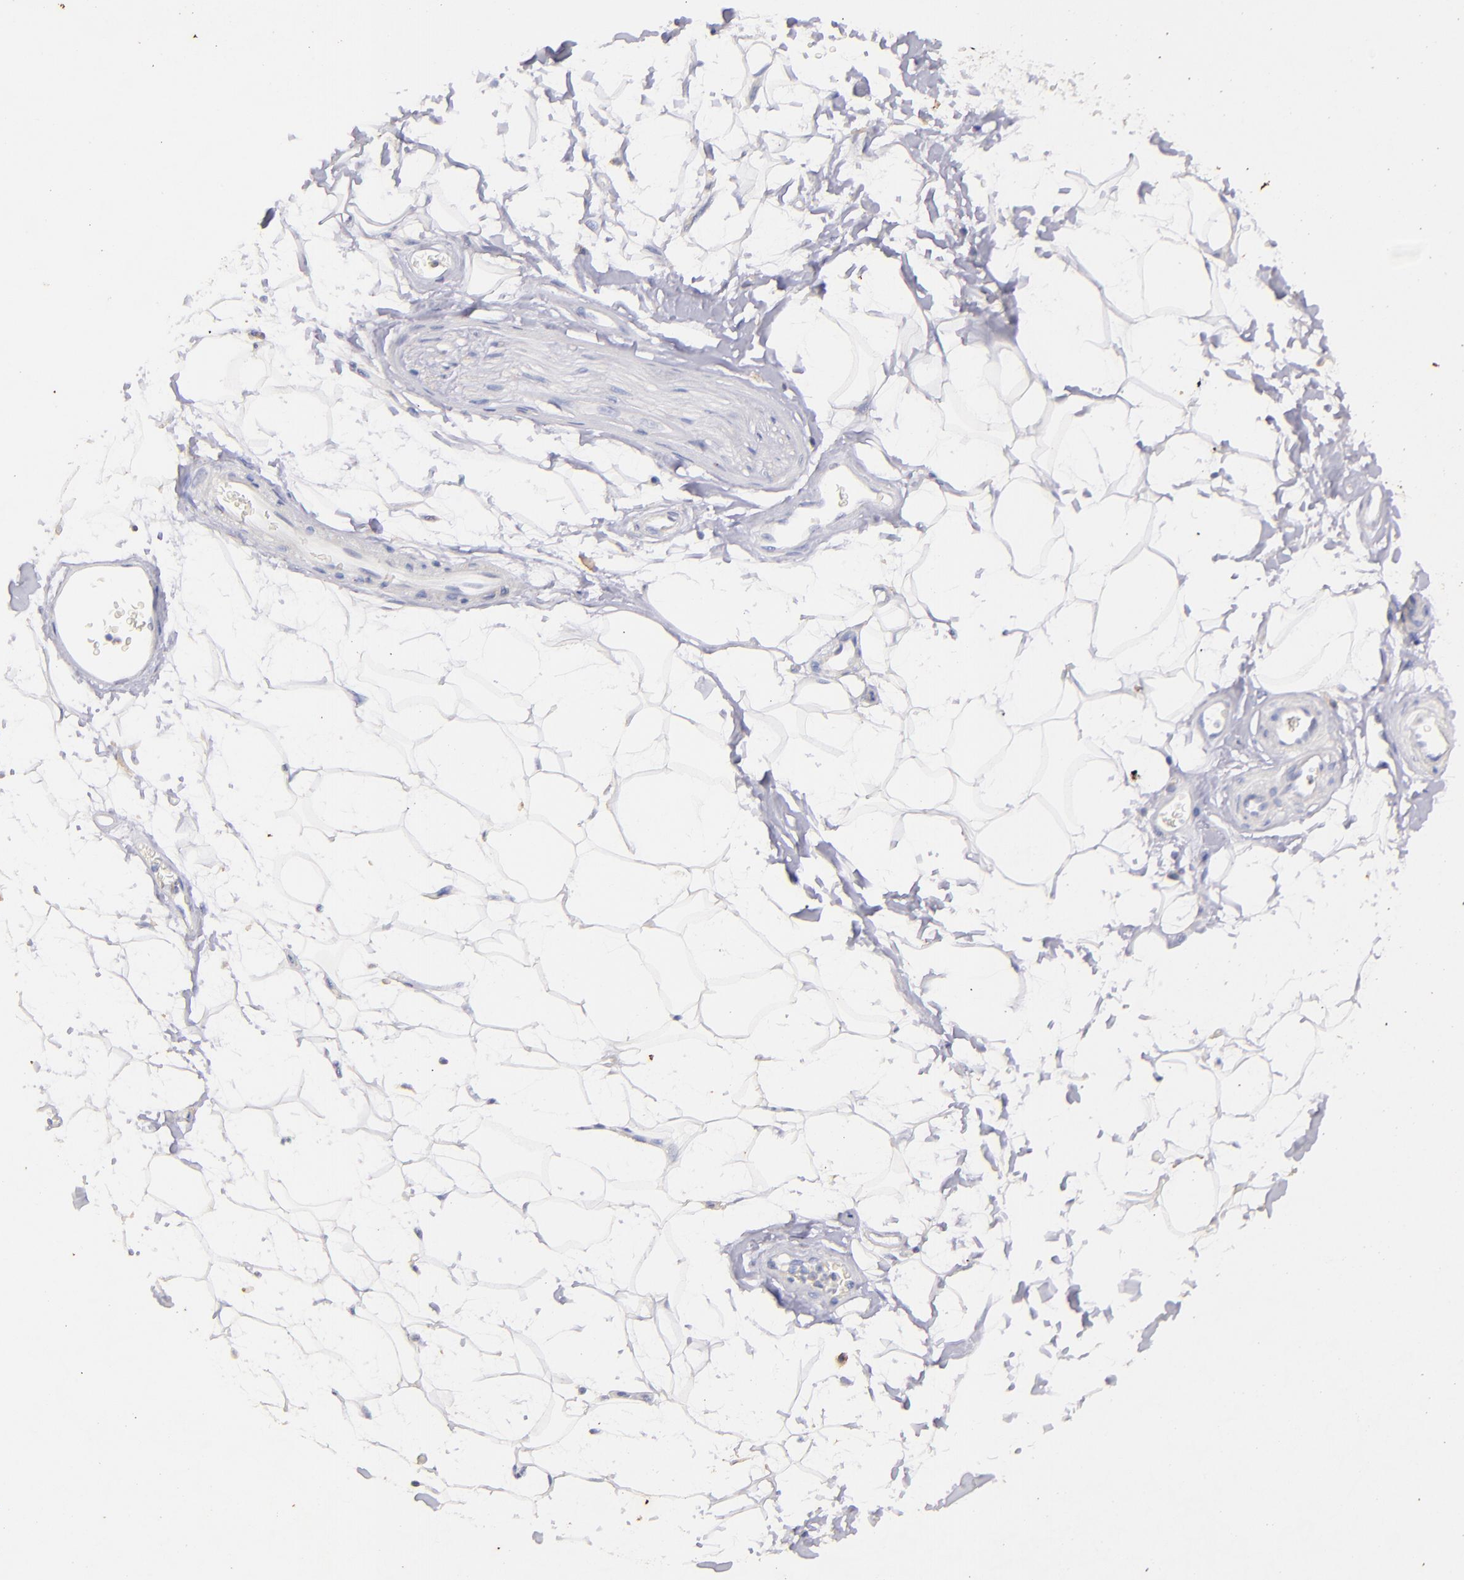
{"staining": {"intensity": "negative", "quantity": "none", "location": "none"}, "tissue": "adipose tissue", "cell_type": "Adipocytes", "image_type": "normal", "snomed": [{"axis": "morphology", "description": "Normal tissue, NOS"}, {"axis": "topography", "description": "Soft tissue"}], "caption": "Immunohistochemistry (IHC) of normal adipose tissue shows no expression in adipocytes. (Stains: DAB (3,3'-diaminobenzidine) IHC with hematoxylin counter stain, Microscopy: brightfield microscopy at high magnification).", "gene": "RET", "patient": {"sex": "male", "age": 72}}